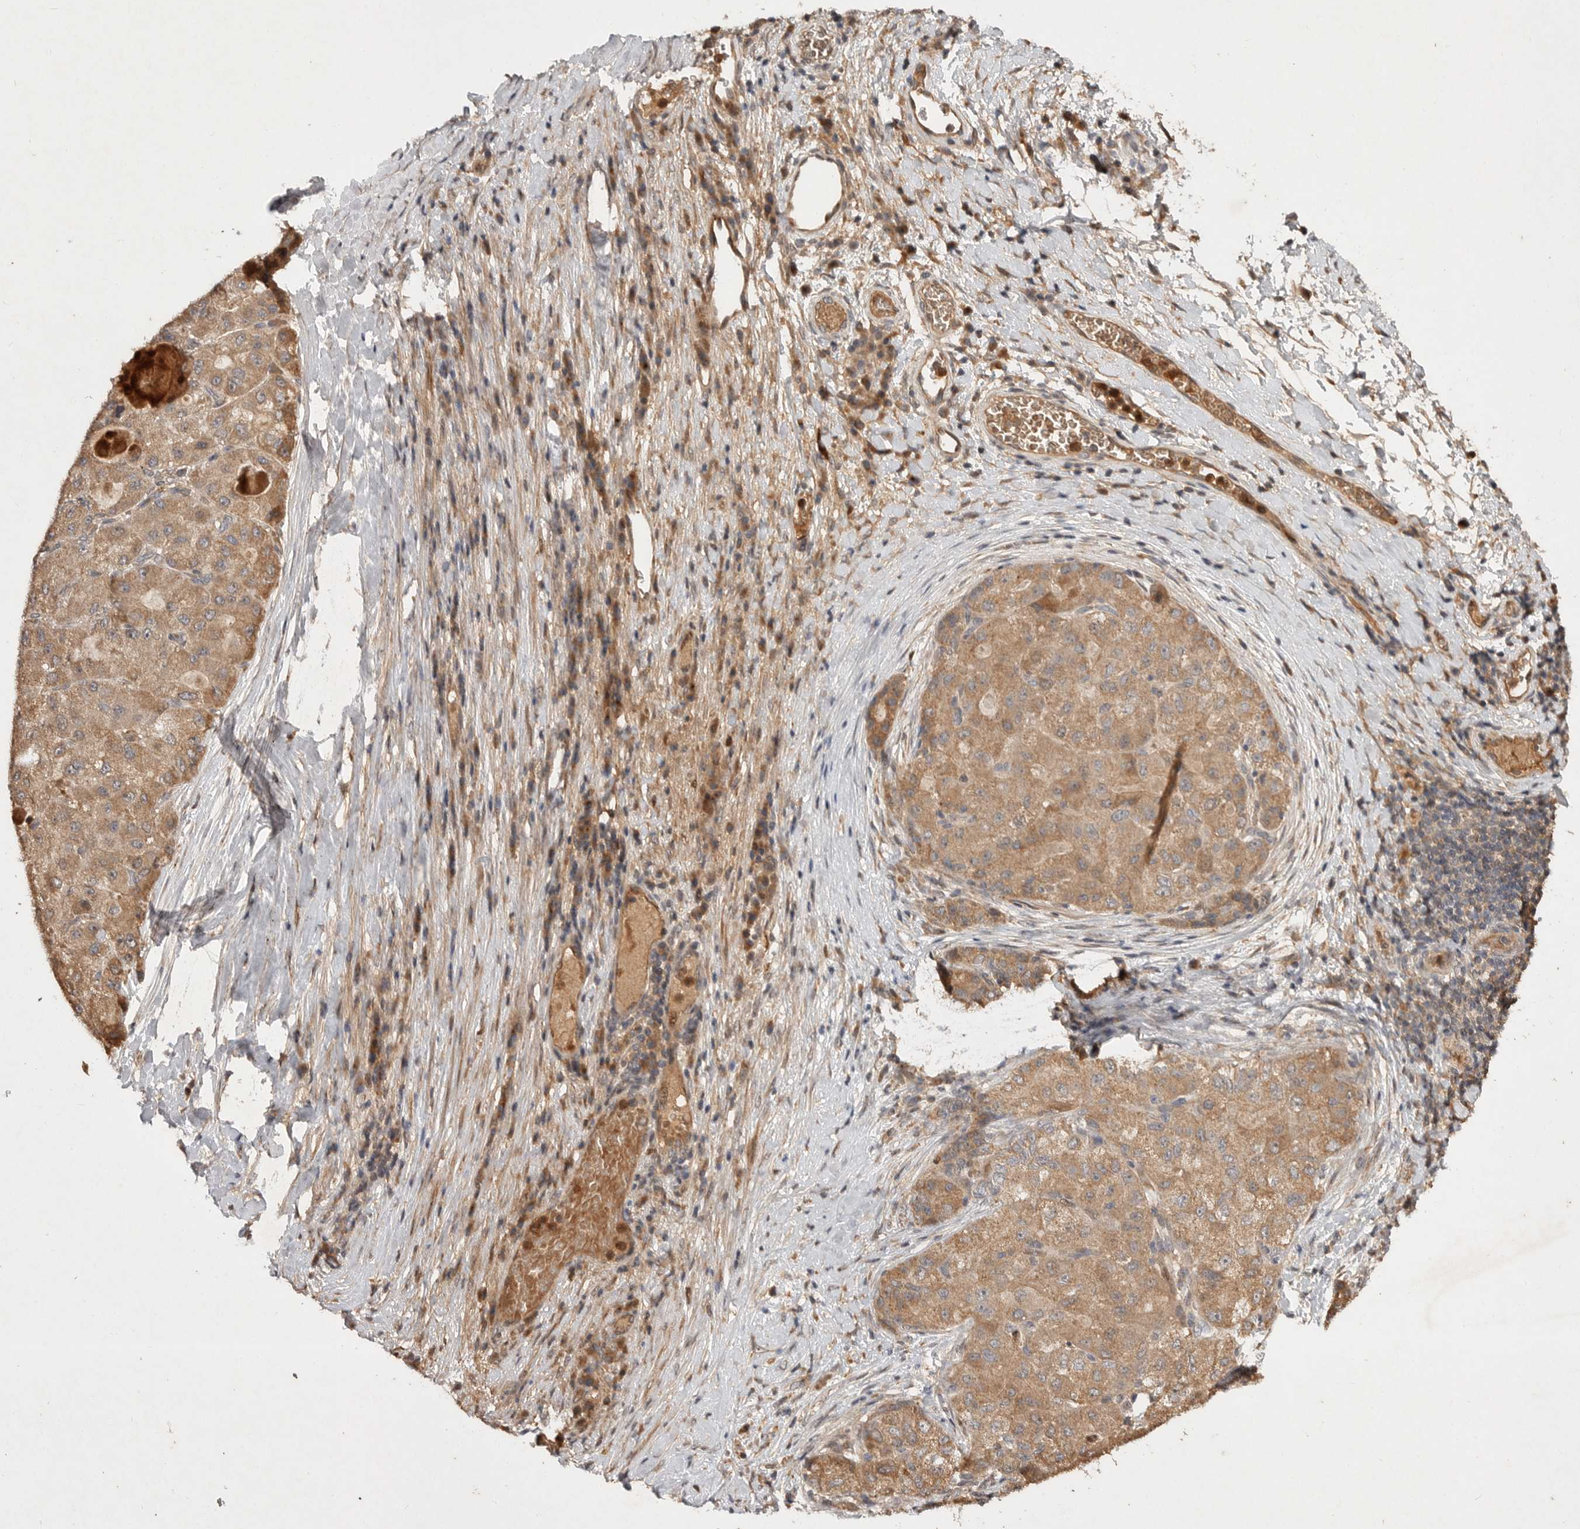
{"staining": {"intensity": "weak", "quantity": ">75%", "location": "cytoplasmic/membranous"}, "tissue": "liver cancer", "cell_type": "Tumor cells", "image_type": "cancer", "snomed": [{"axis": "morphology", "description": "Carcinoma, Hepatocellular, NOS"}, {"axis": "topography", "description": "Liver"}], "caption": "Human liver cancer stained with a protein marker displays weak staining in tumor cells.", "gene": "VN1R4", "patient": {"sex": "male", "age": 80}}